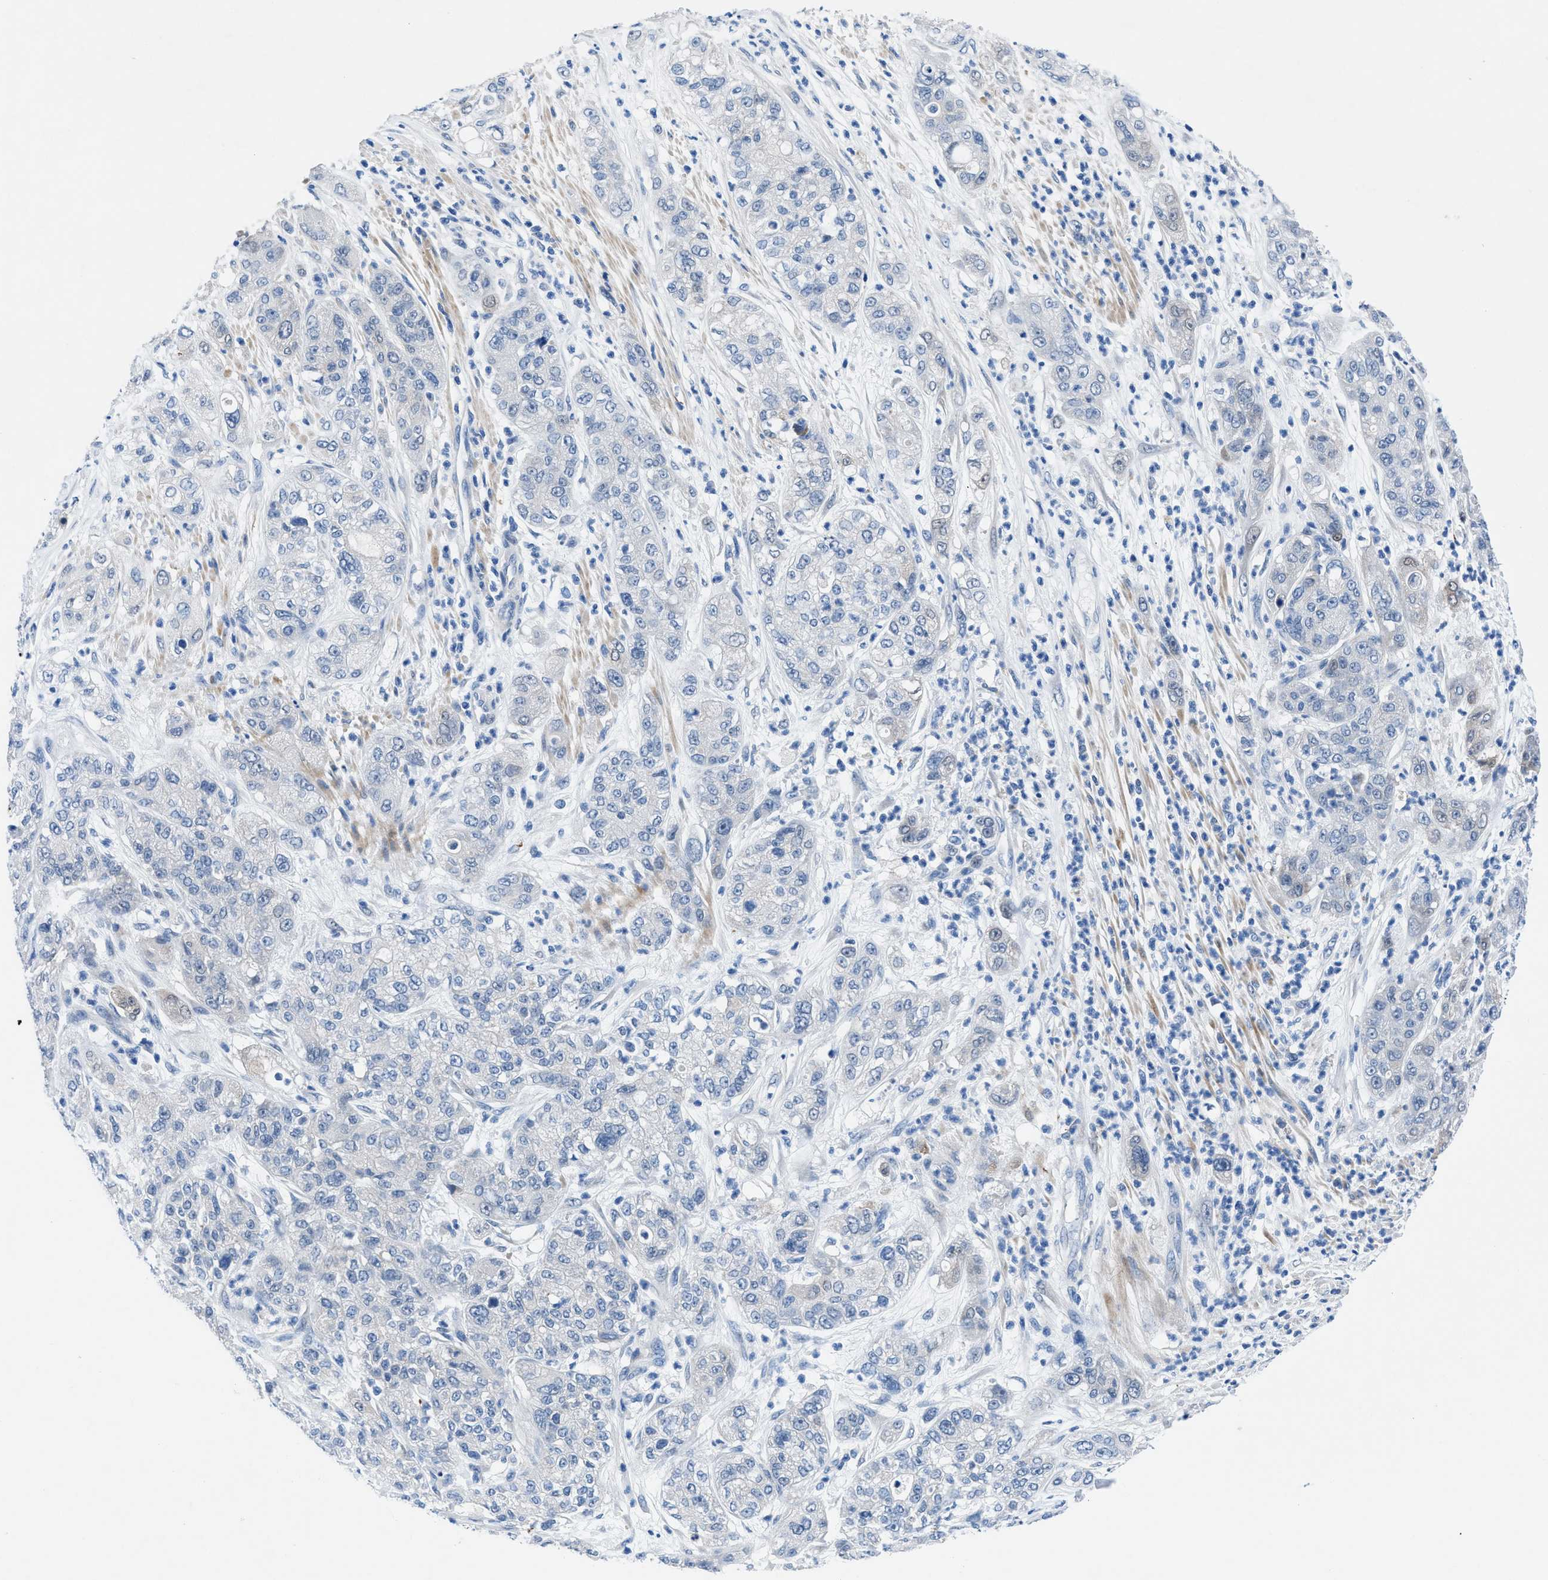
{"staining": {"intensity": "negative", "quantity": "none", "location": "none"}, "tissue": "pancreatic cancer", "cell_type": "Tumor cells", "image_type": "cancer", "snomed": [{"axis": "morphology", "description": "Adenocarcinoma, NOS"}, {"axis": "topography", "description": "Pancreas"}], "caption": "This is an immunohistochemistry (IHC) image of human pancreatic cancer. There is no positivity in tumor cells.", "gene": "UAP1", "patient": {"sex": "female", "age": 78}}